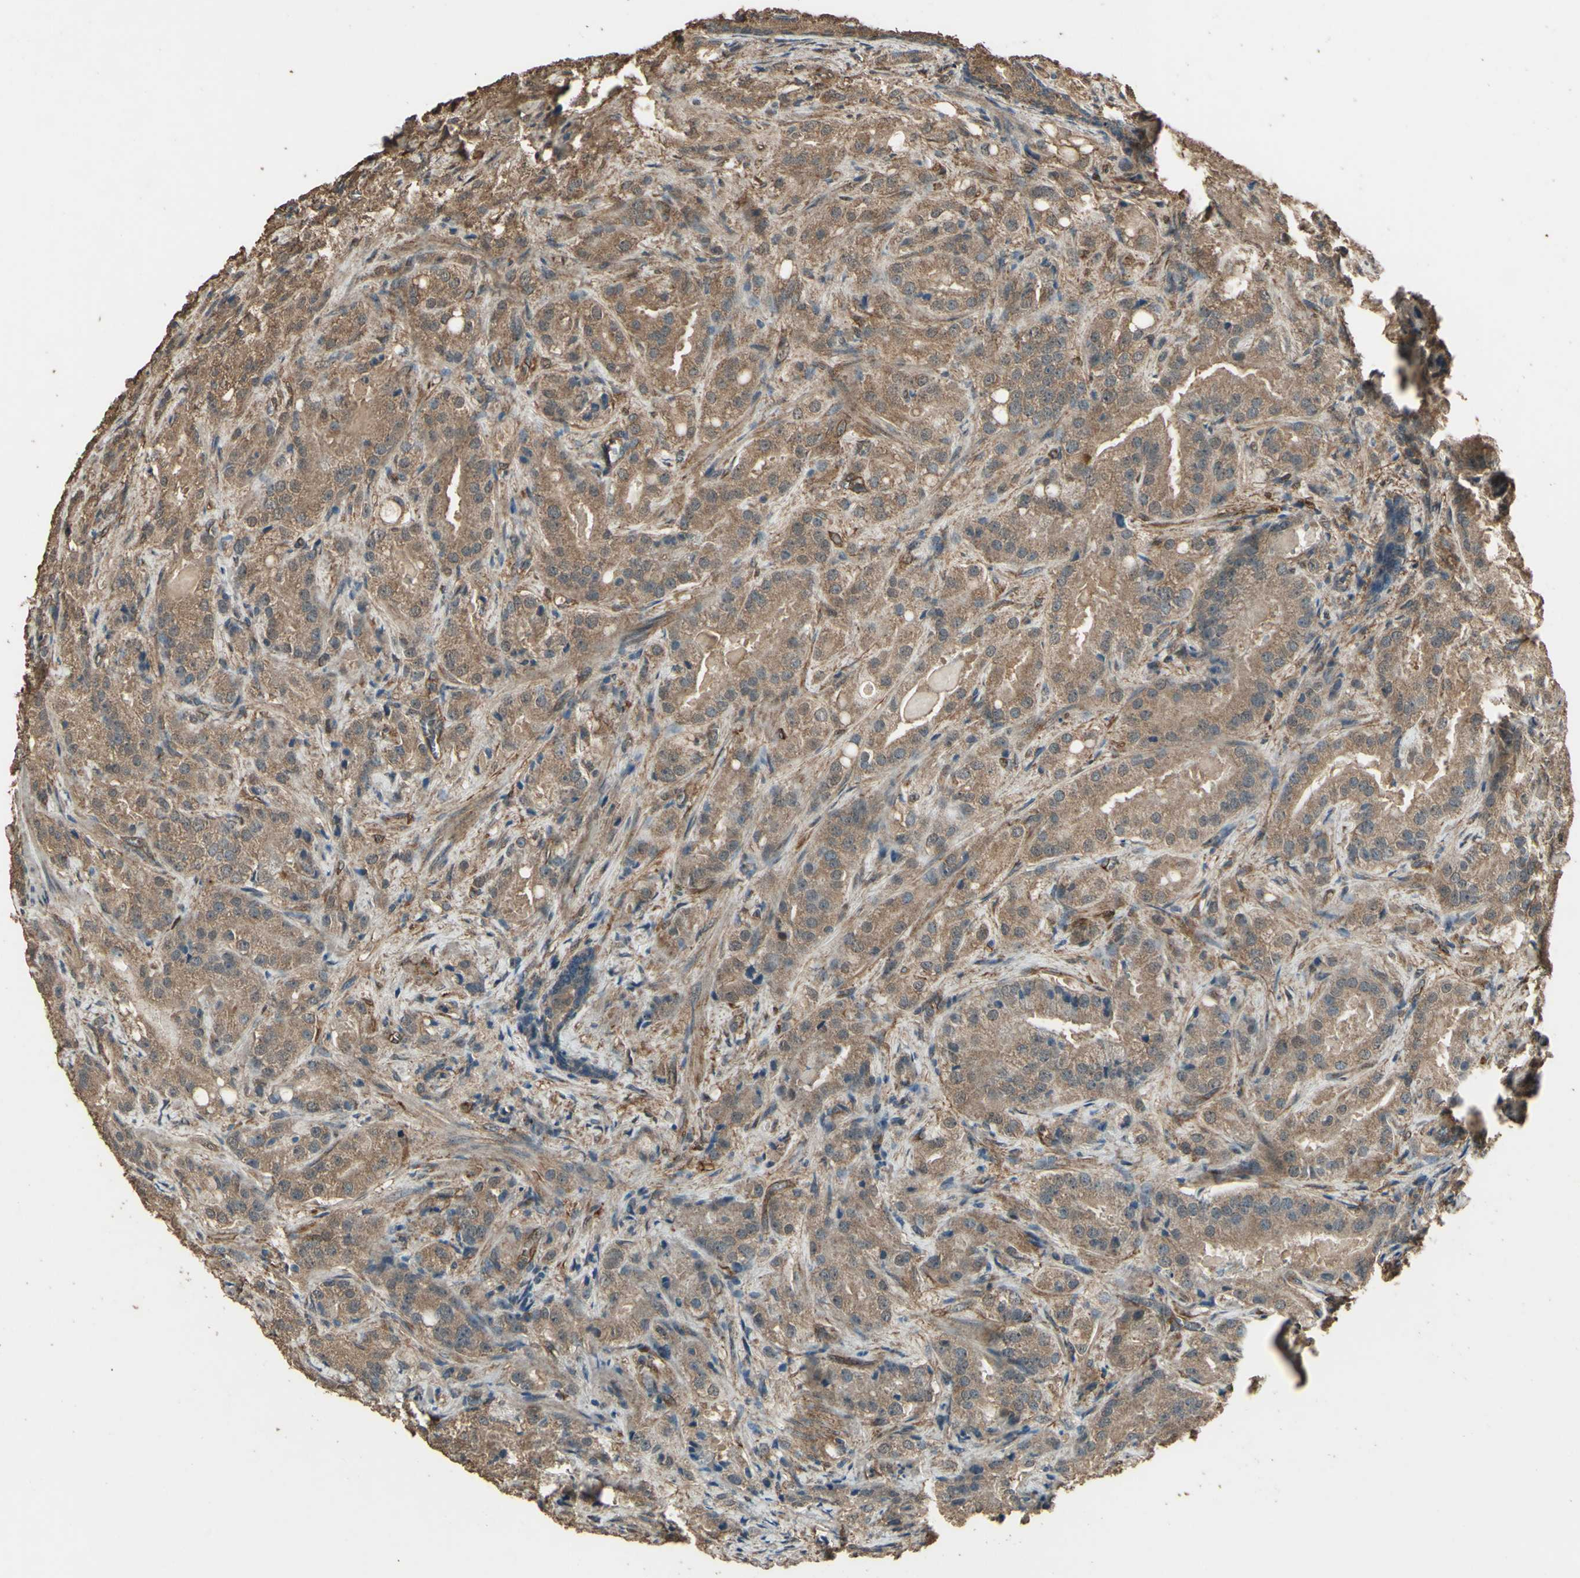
{"staining": {"intensity": "moderate", "quantity": ">75%", "location": "cytoplasmic/membranous"}, "tissue": "prostate cancer", "cell_type": "Tumor cells", "image_type": "cancer", "snomed": [{"axis": "morphology", "description": "Adenocarcinoma, High grade"}, {"axis": "topography", "description": "Prostate"}], "caption": "A photomicrograph of adenocarcinoma (high-grade) (prostate) stained for a protein demonstrates moderate cytoplasmic/membranous brown staining in tumor cells. The staining is performed using DAB (3,3'-diaminobenzidine) brown chromogen to label protein expression. The nuclei are counter-stained blue using hematoxylin.", "gene": "TSPO", "patient": {"sex": "male", "age": 64}}